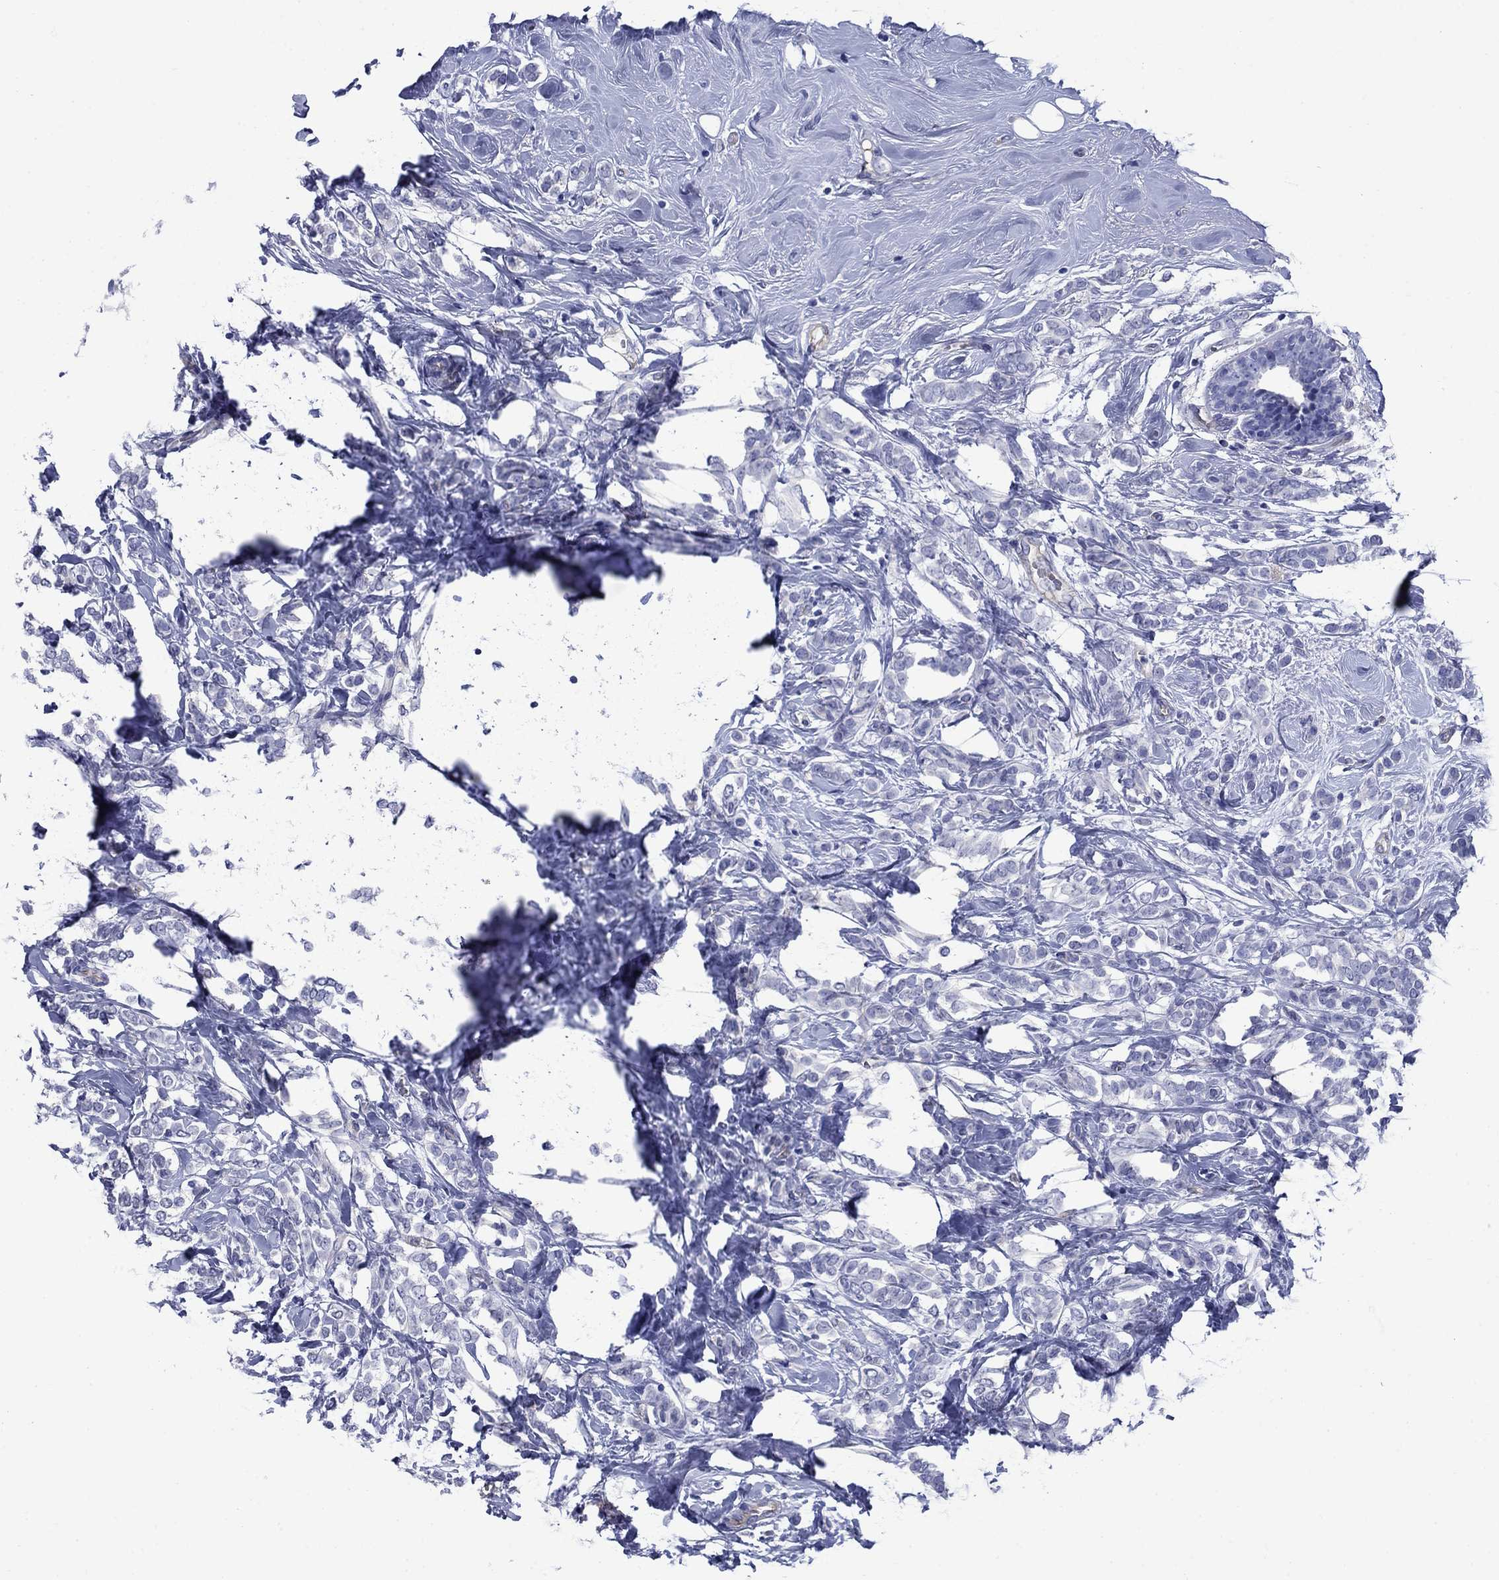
{"staining": {"intensity": "negative", "quantity": "none", "location": "none"}, "tissue": "breast cancer", "cell_type": "Tumor cells", "image_type": "cancer", "snomed": [{"axis": "morphology", "description": "Lobular carcinoma"}, {"axis": "topography", "description": "Breast"}], "caption": "Tumor cells show no significant positivity in breast lobular carcinoma.", "gene": "SMCP", "patient": {"sex": "female", "age": 49}}